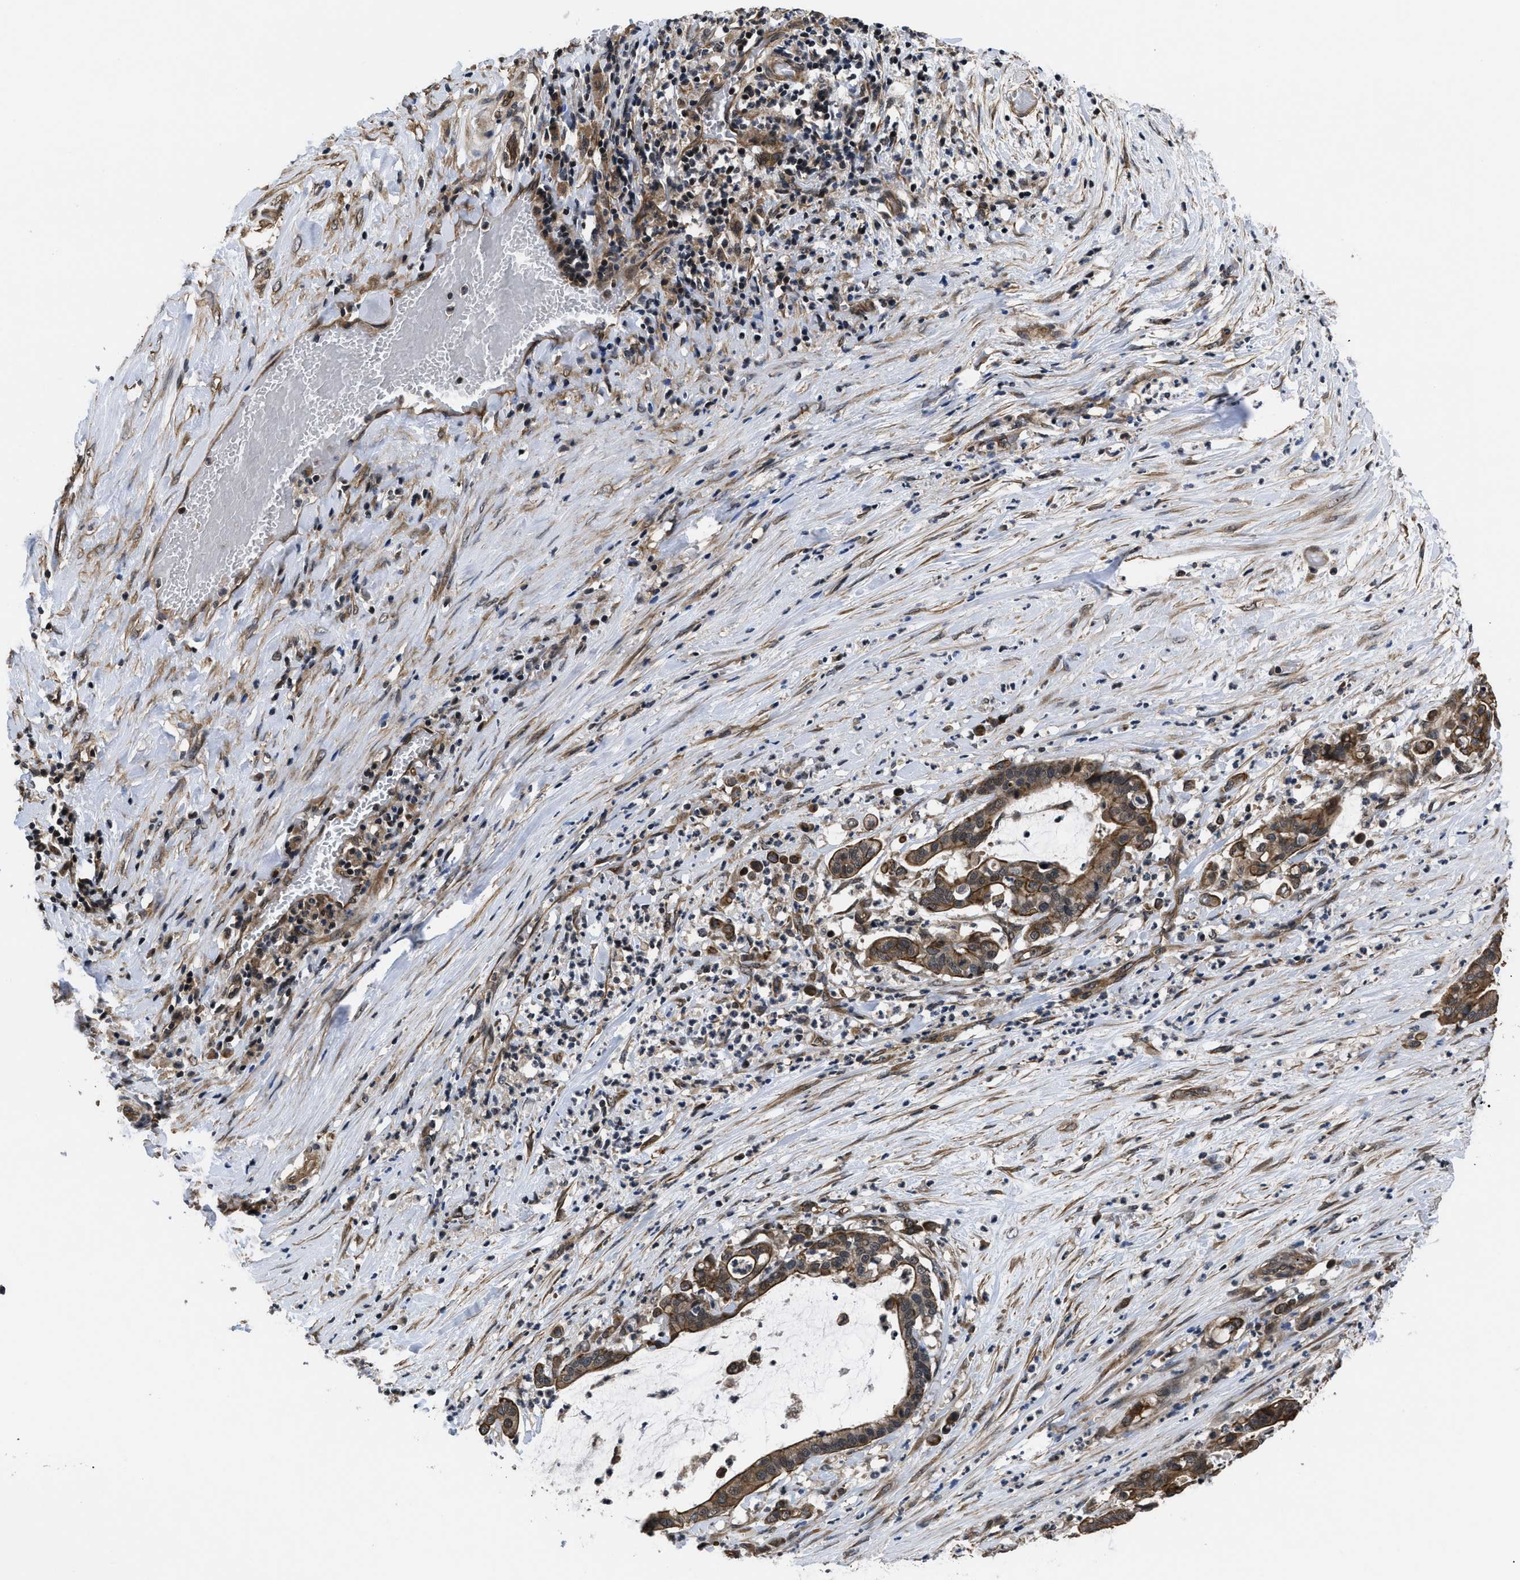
{"staining": {"intensity": "moderate", "quantity": ">75%", "location": "cytoplasmic/membranous"}, "tissue": "pancreatic cancer", "cell_type": "Tumor cells", "image_type": "cancer", "snomed": [{"axis": "morphology", "description": "Adenocarcinoma, NOS"}, {"axis": "topography", "description": "Pancreas"}], "caption": "Moderate cytoplasmic/membranous staining is appreciated in about >75% of tumor cells in pancreatic adenocarcinoma. The protein is shown in brown color, while the nuclei are stained blue.", "gene": "DNAJC14", "patient": {"sex": "male", "age": 41}}